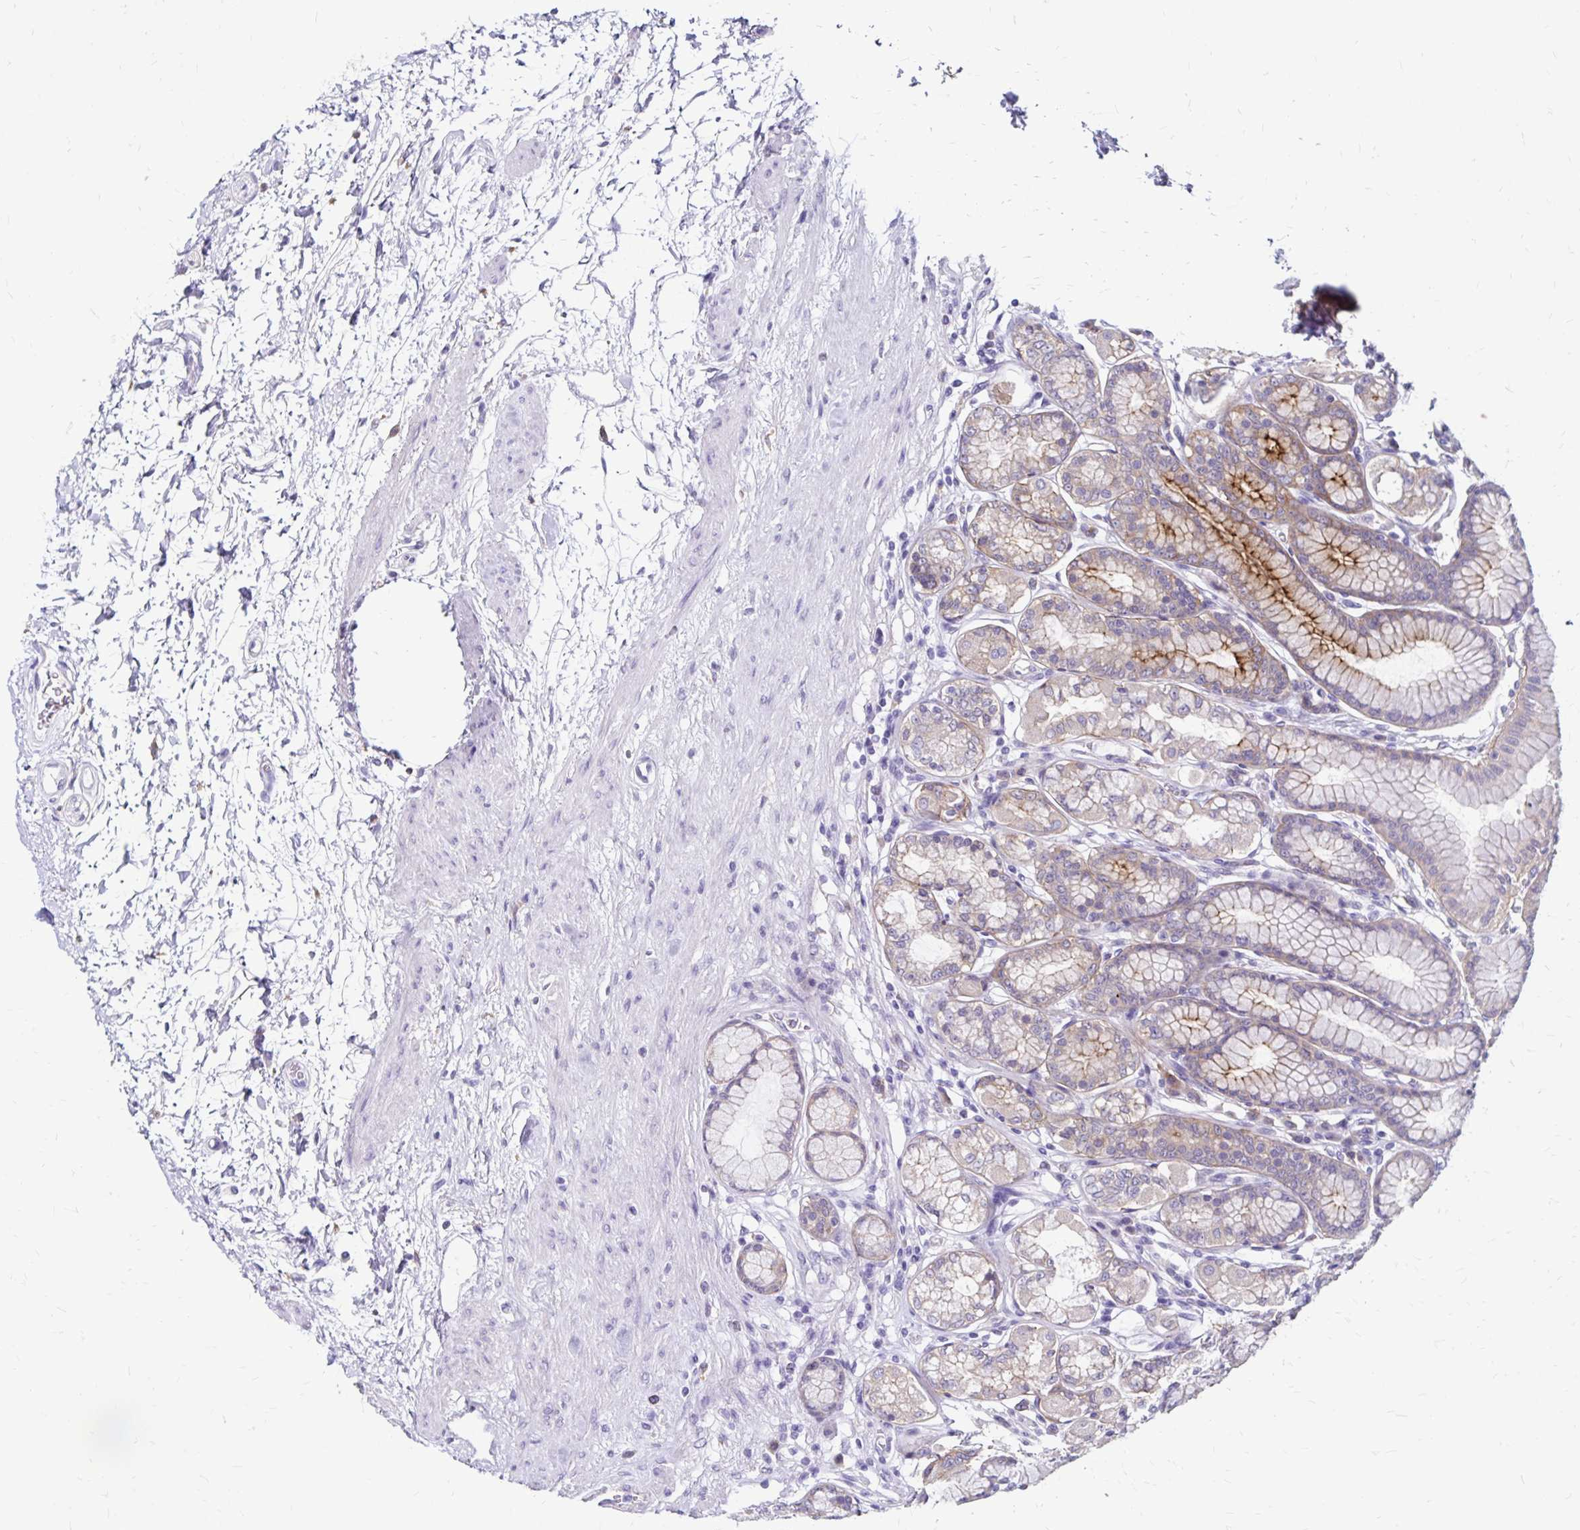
{"staining": {"intensity": "moderate", "quantity": "25%-75%", "location": "cytoplasmic/membranous"}, "tissue": "stomach", "cell_type": "Glandular cells", "image_type": "normal", "snomed": [{"axis": "morphology", "description": "Normal tissue, NOS"}, {"axis": "topography", "description": "Stomach"}, {"axis": "topography", "description": "Stomach, lower"}], "caption": "Immunohistochemistry micrograph of unremarkable stomach stained for a protein (brown), which exhibits medium levels of moderate cytoplasmic/membranous staining in approximately 25%-75% of glandular cells.", "gene": "TNS3", "patient": {"sex": "male", "age": 76}}